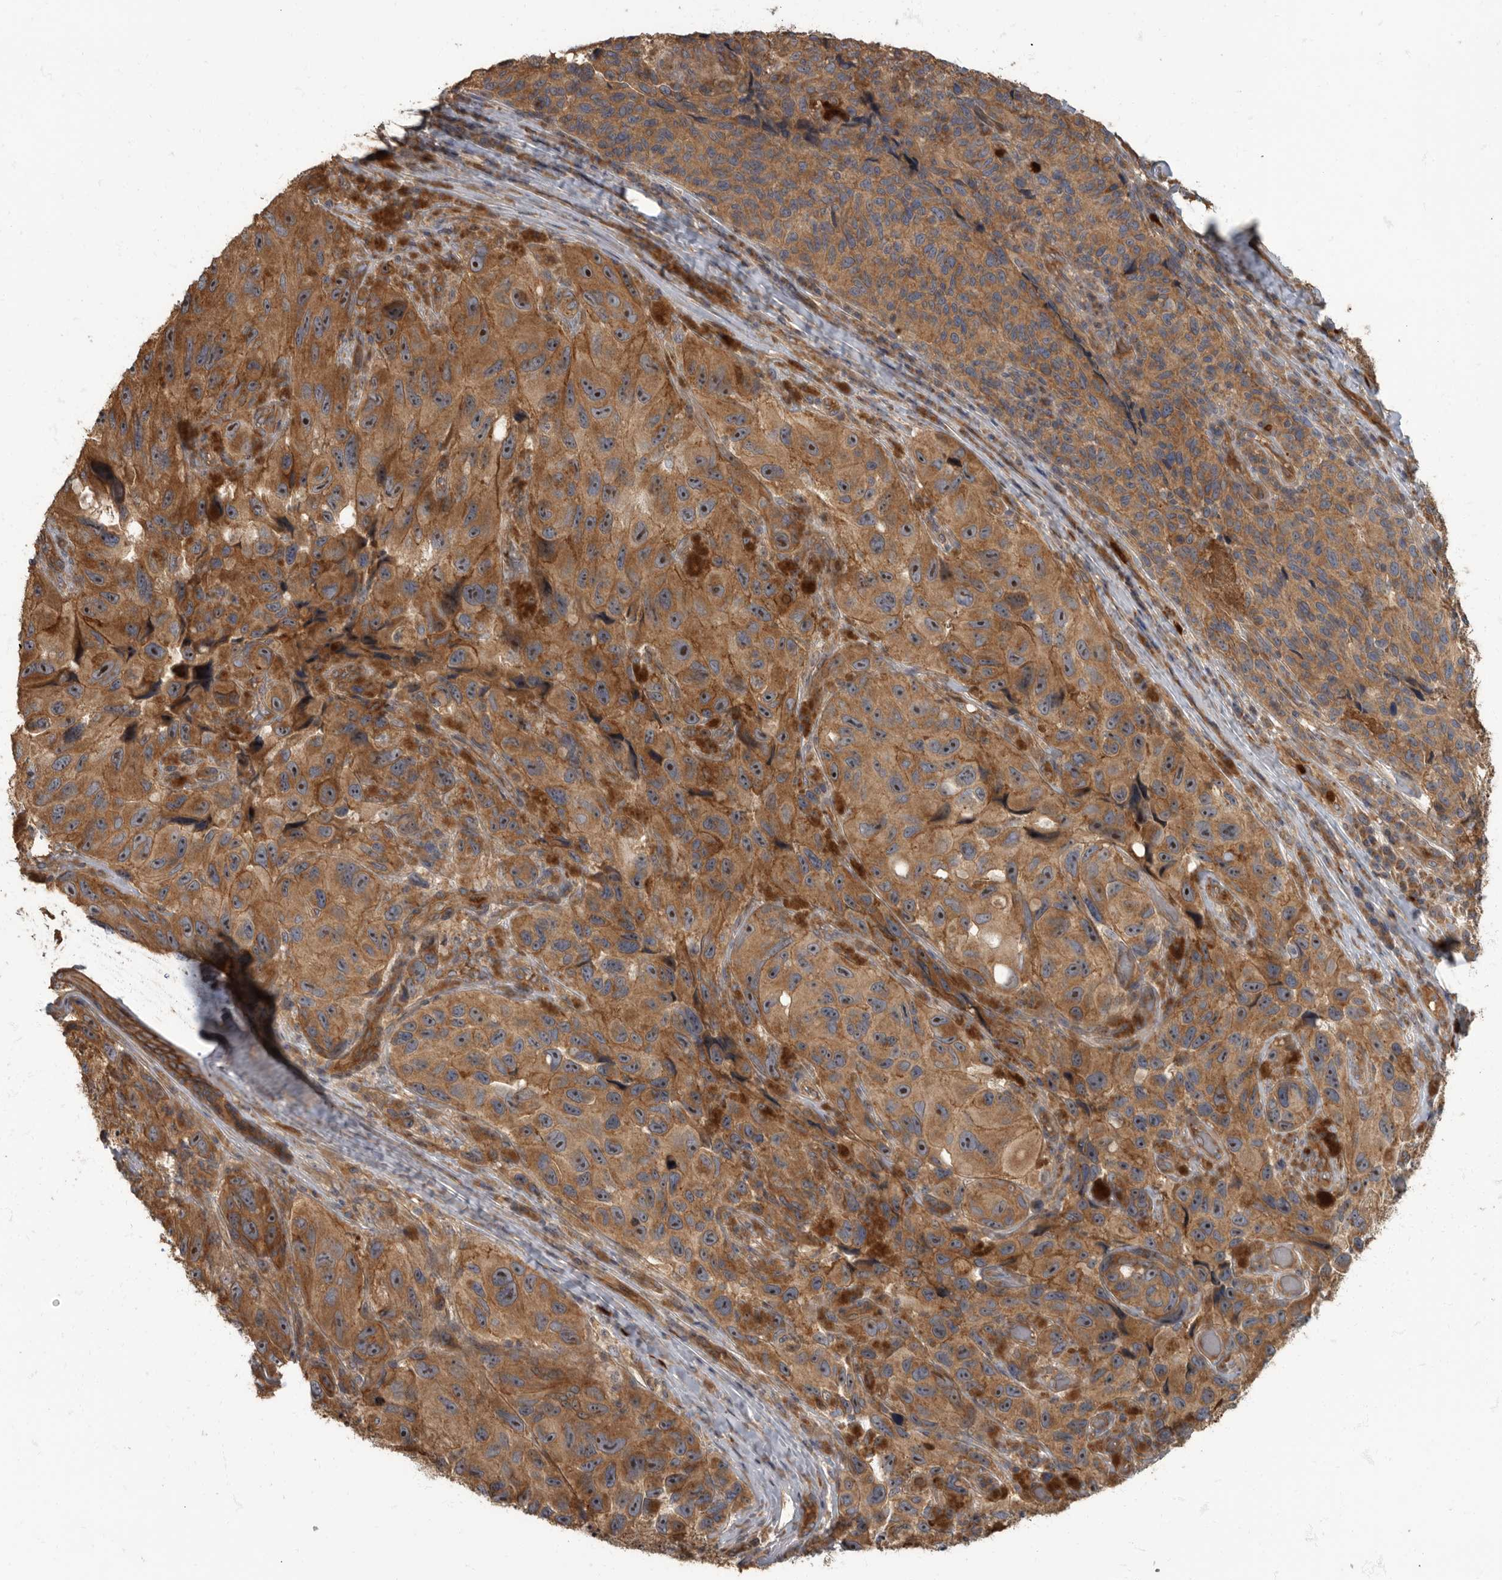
{"staining": {"intensity": "strong", "quantity": ">75%", "location": "cytoplasmic/membranous,nuclear"}, "tissue": "melanoma", "cell_type": "Tumor cells", "image_type": "cancer", "snomed": [{"axis": "morphology", "description": "Malignant melanoma, NOS"}, {"axis": "topography", "description": "Skin"}], "caption": "DAB immunohistochemical staining of malignant melanoma reveals strong cytoplasmic/membranous and nuclear protein positivity in approximately >75% of tumor cells. The staining is performed using DAB brown chromogen to label protein expression. The nuclei are counter-stained blue using hematoxylin.", "gene": "DAAM1", "patient": {"sex": "female", "age": 73}}